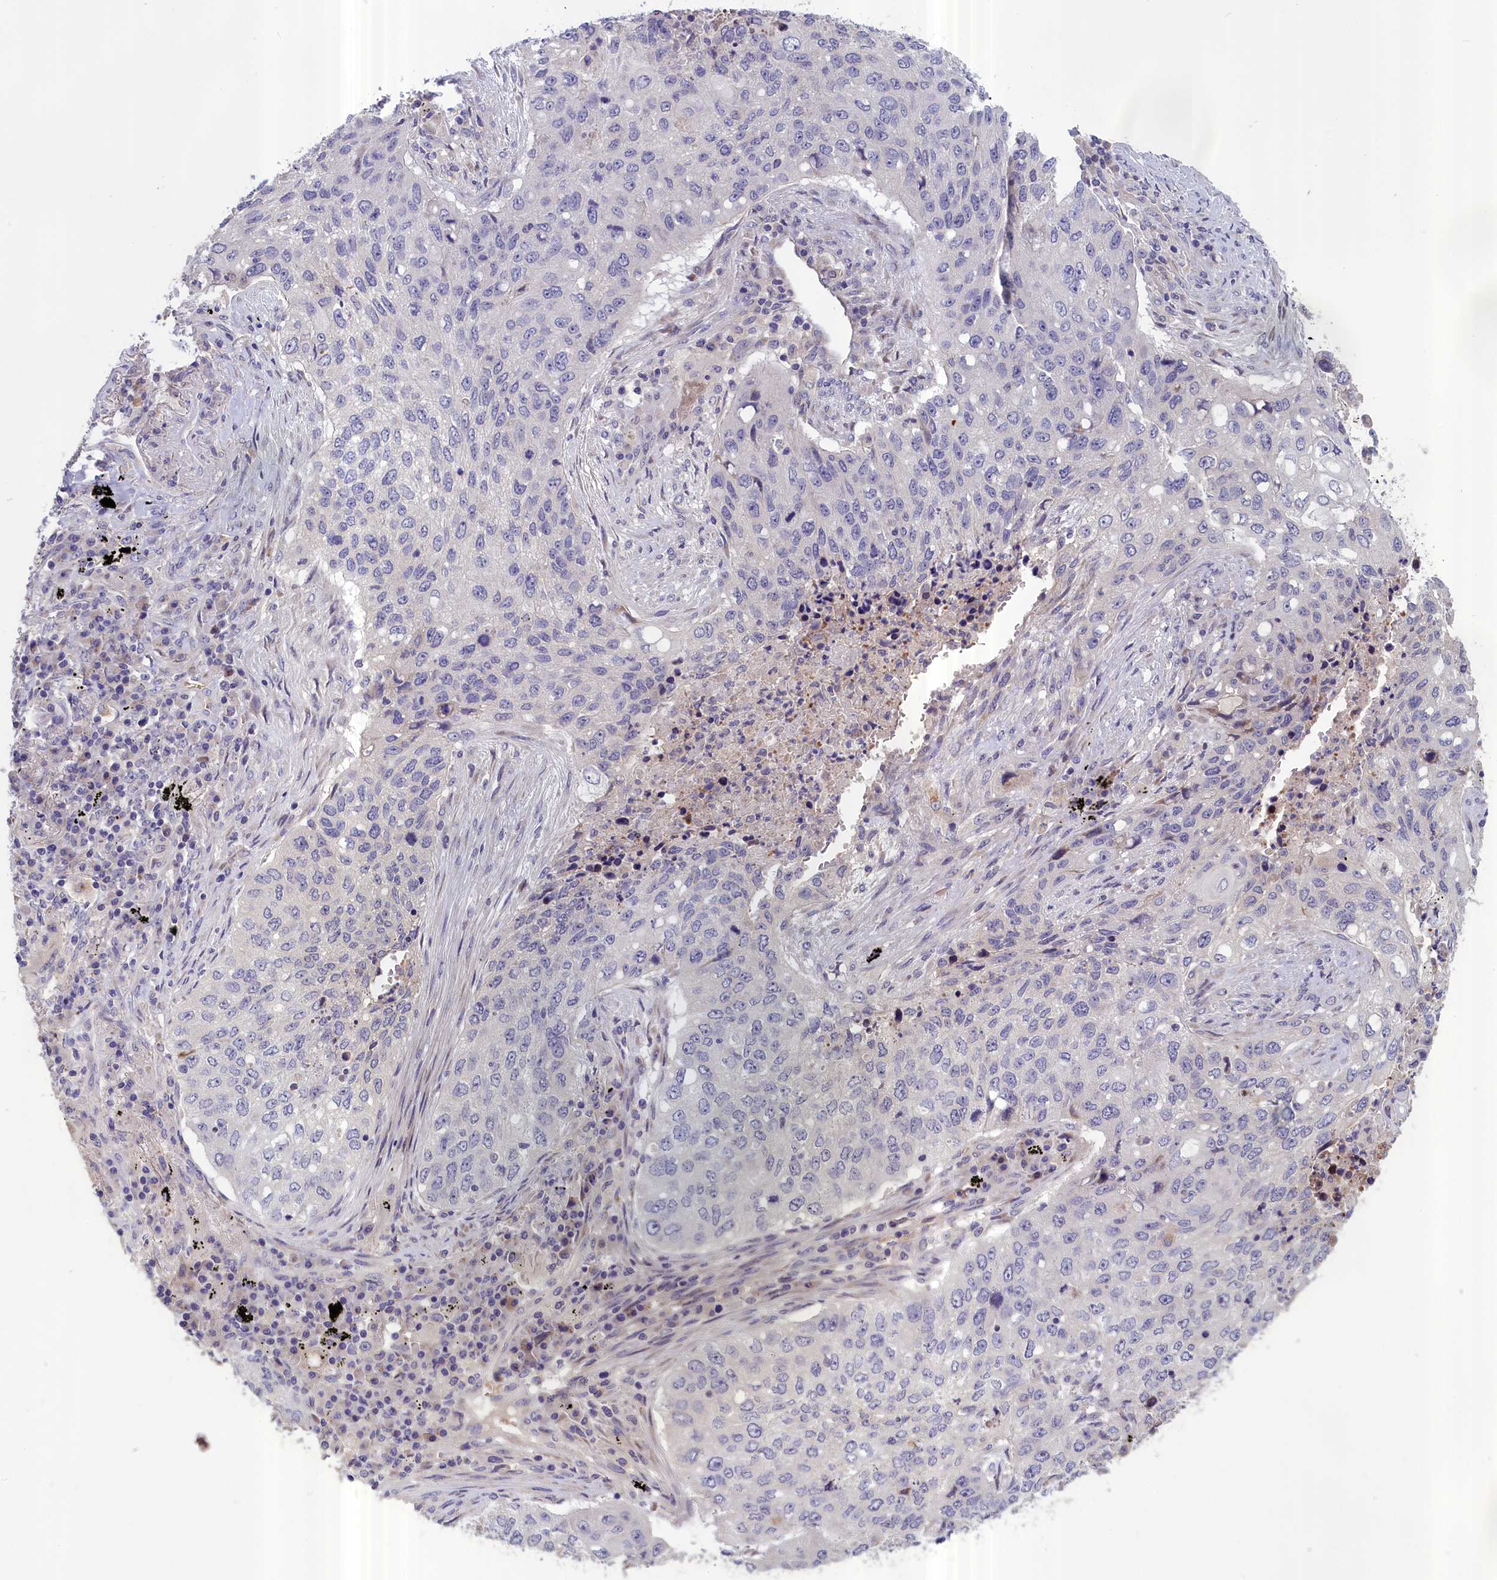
{"staining": {"intensity": "negative", "quantity": "none", "location": "none"}, "tissue": "lung cancer", "cell_type": "Tumor cells", "image_type": "cancer", "snomed": [{"axis": "morphology", "description": "Squamous cell carcinoma, NOS"}, {"axis": "topography", "description": "Lung"}], "caption": "This is an IHC photomicrograph of human squamous cell carcinoma (lung). There is no expression in tumor cells.", "gene": "IGFALS", "patient": {"sex": "female", "age": 63}}